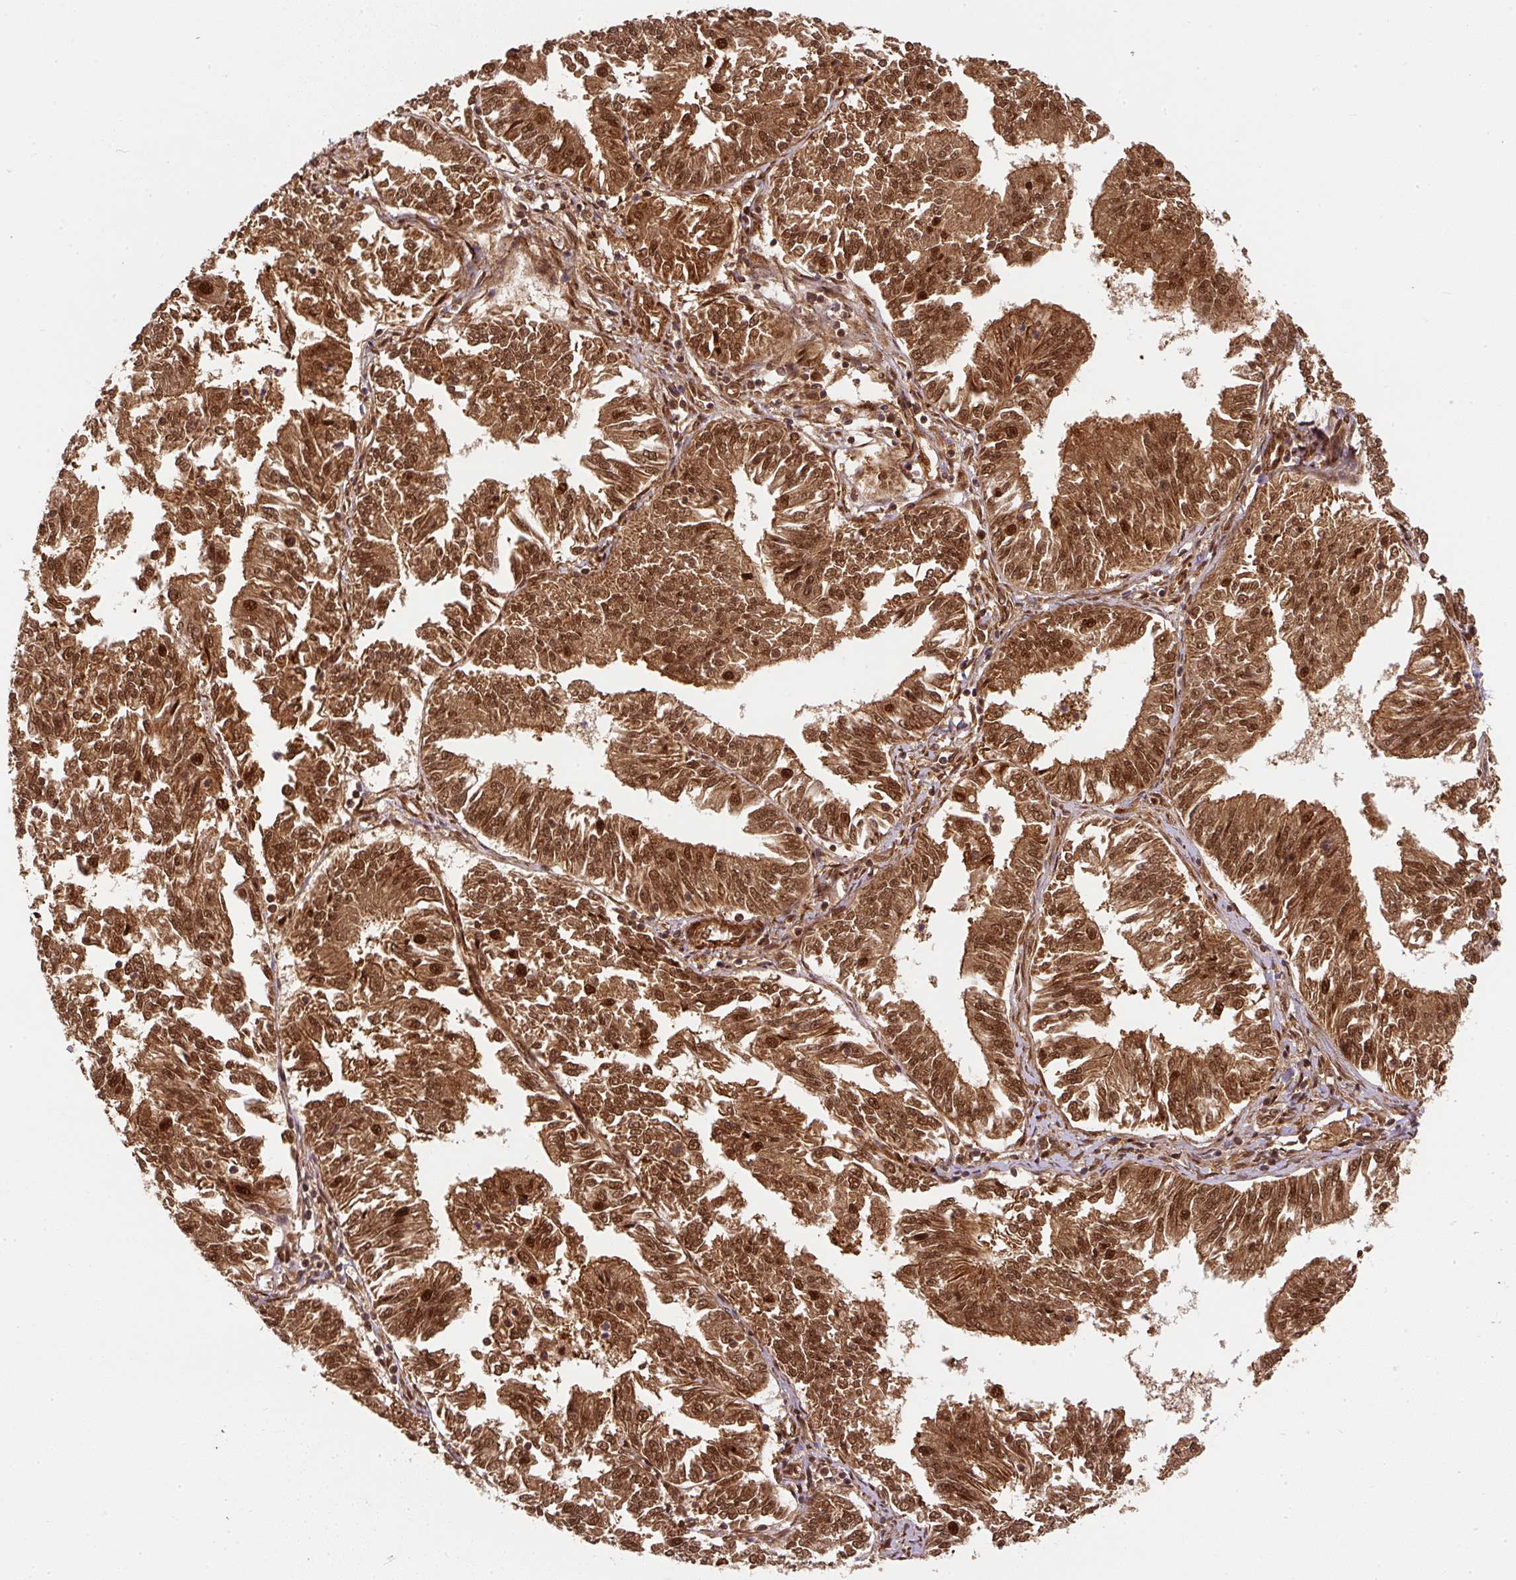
{"staining": {"intensity": "strong", "quantity": ">75%", "location": "cytoplasmic/membranous,nuclear"}, "tissue": "endometrial cancer", "cell_type": "Tumor cells", "image_type": "cancer", "snomed": [{"axis": "morphology", "description": "Adenocarcinoma, NOS"}, {"axis": "topography", "description": "Endometrium"}], "caption": "The histopathology image demonstrates a brown stain indicating the presence of a protein in the cytoplasmic/membranous and nuclear of tumor cells in endometrial cancer (adenocarcinoma).", "gene": "PSMD1", "patient": {"sex": "female", "age": 58}}